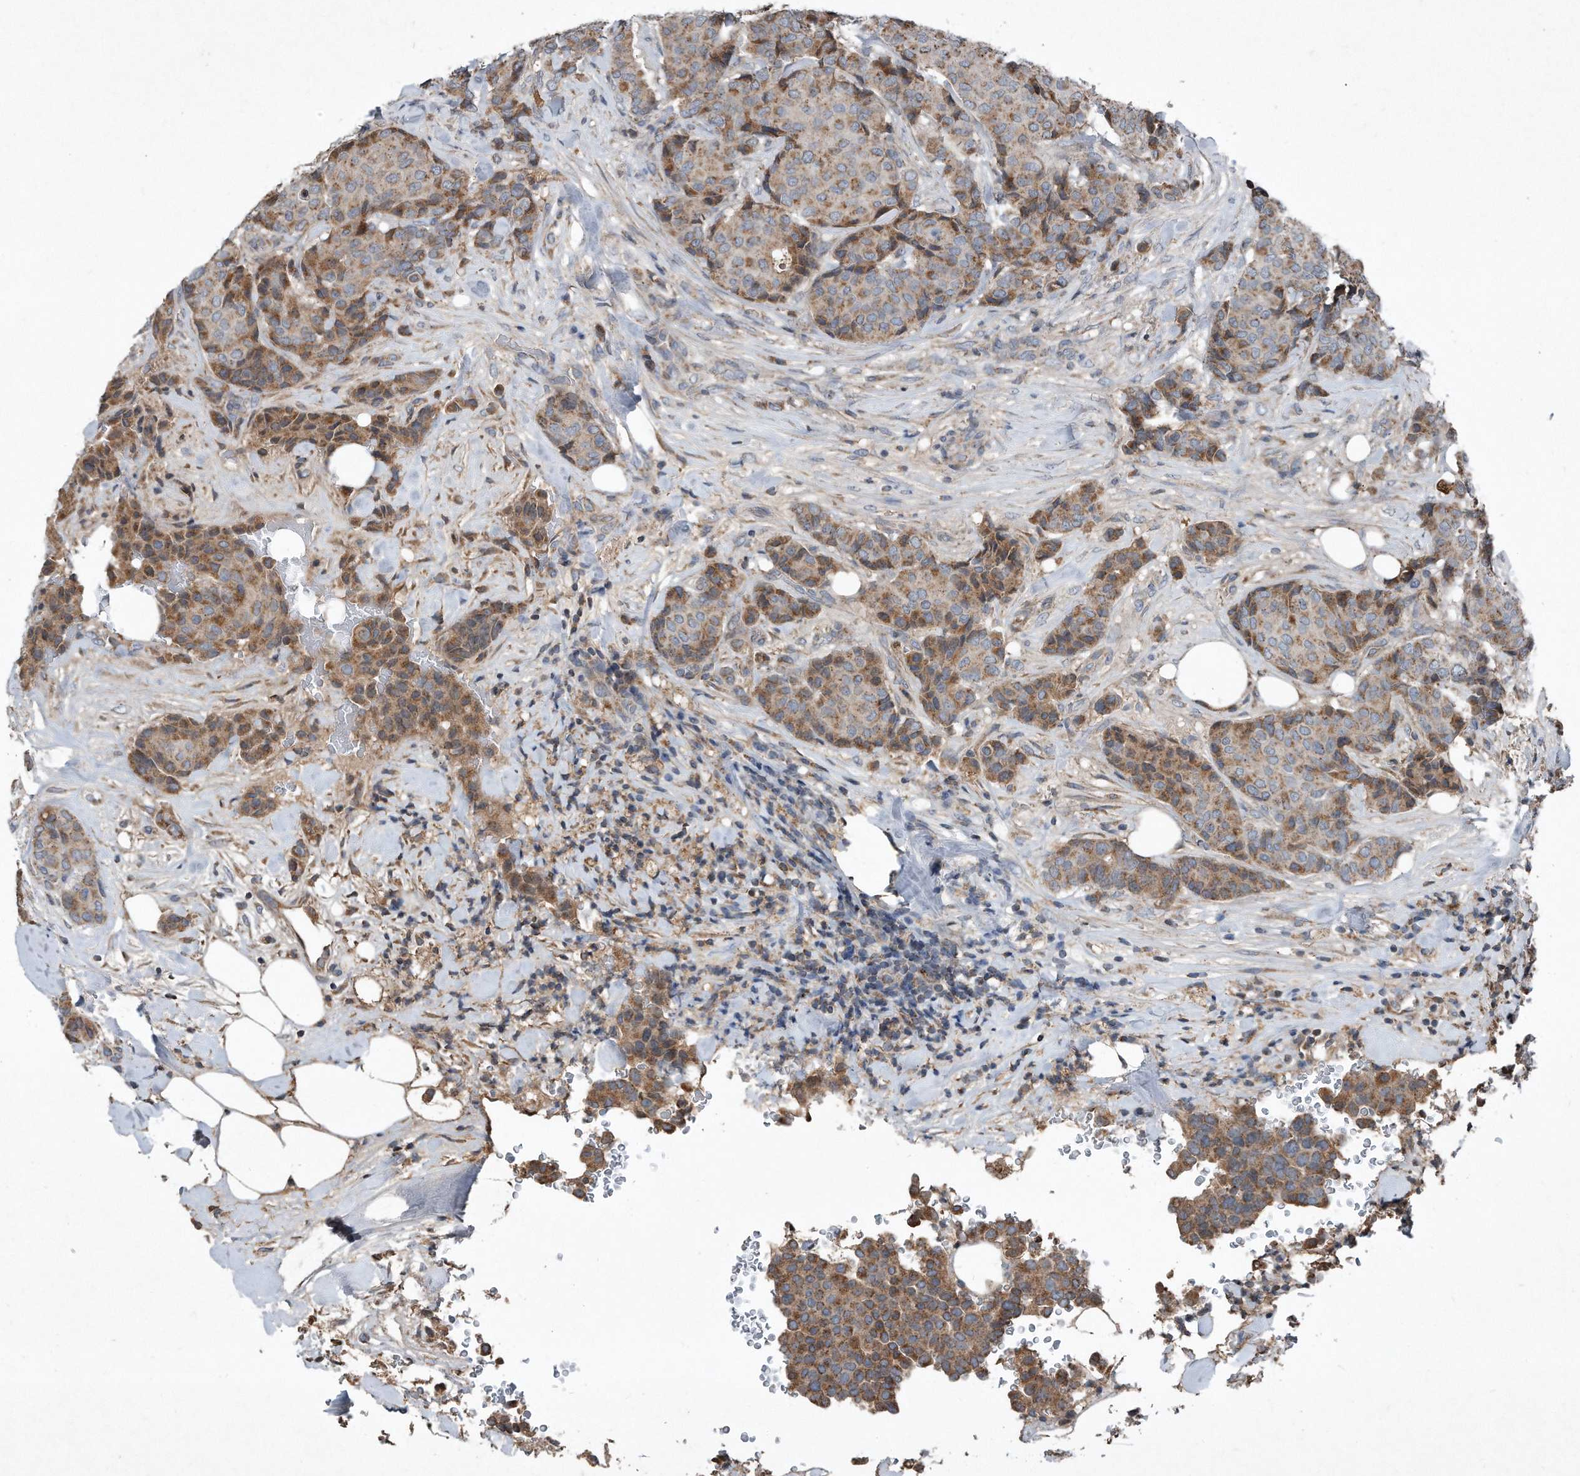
{"staining": {"intensity": "moderate", "quantity": "25%-75%", "location": "cytoplasmic/membranous"}, "tissue": "breast cancer", "cell_type": "Tumor cells", "image_type": "cancer", "snomed": [{"axis": "morphology", "description": "Duct carcinoma"}, {"axis": "topography", "description": "Breast"}], "caption": "Breast infiltrating ductal carcinoma was stained to show a protein in brown. There is medium levels of moderate cytoplasmic/membranous expression in approximately 25%-75% of tumor cells.", "gene": "SDHA", "patient": {"sex": "female", "age": 75}}